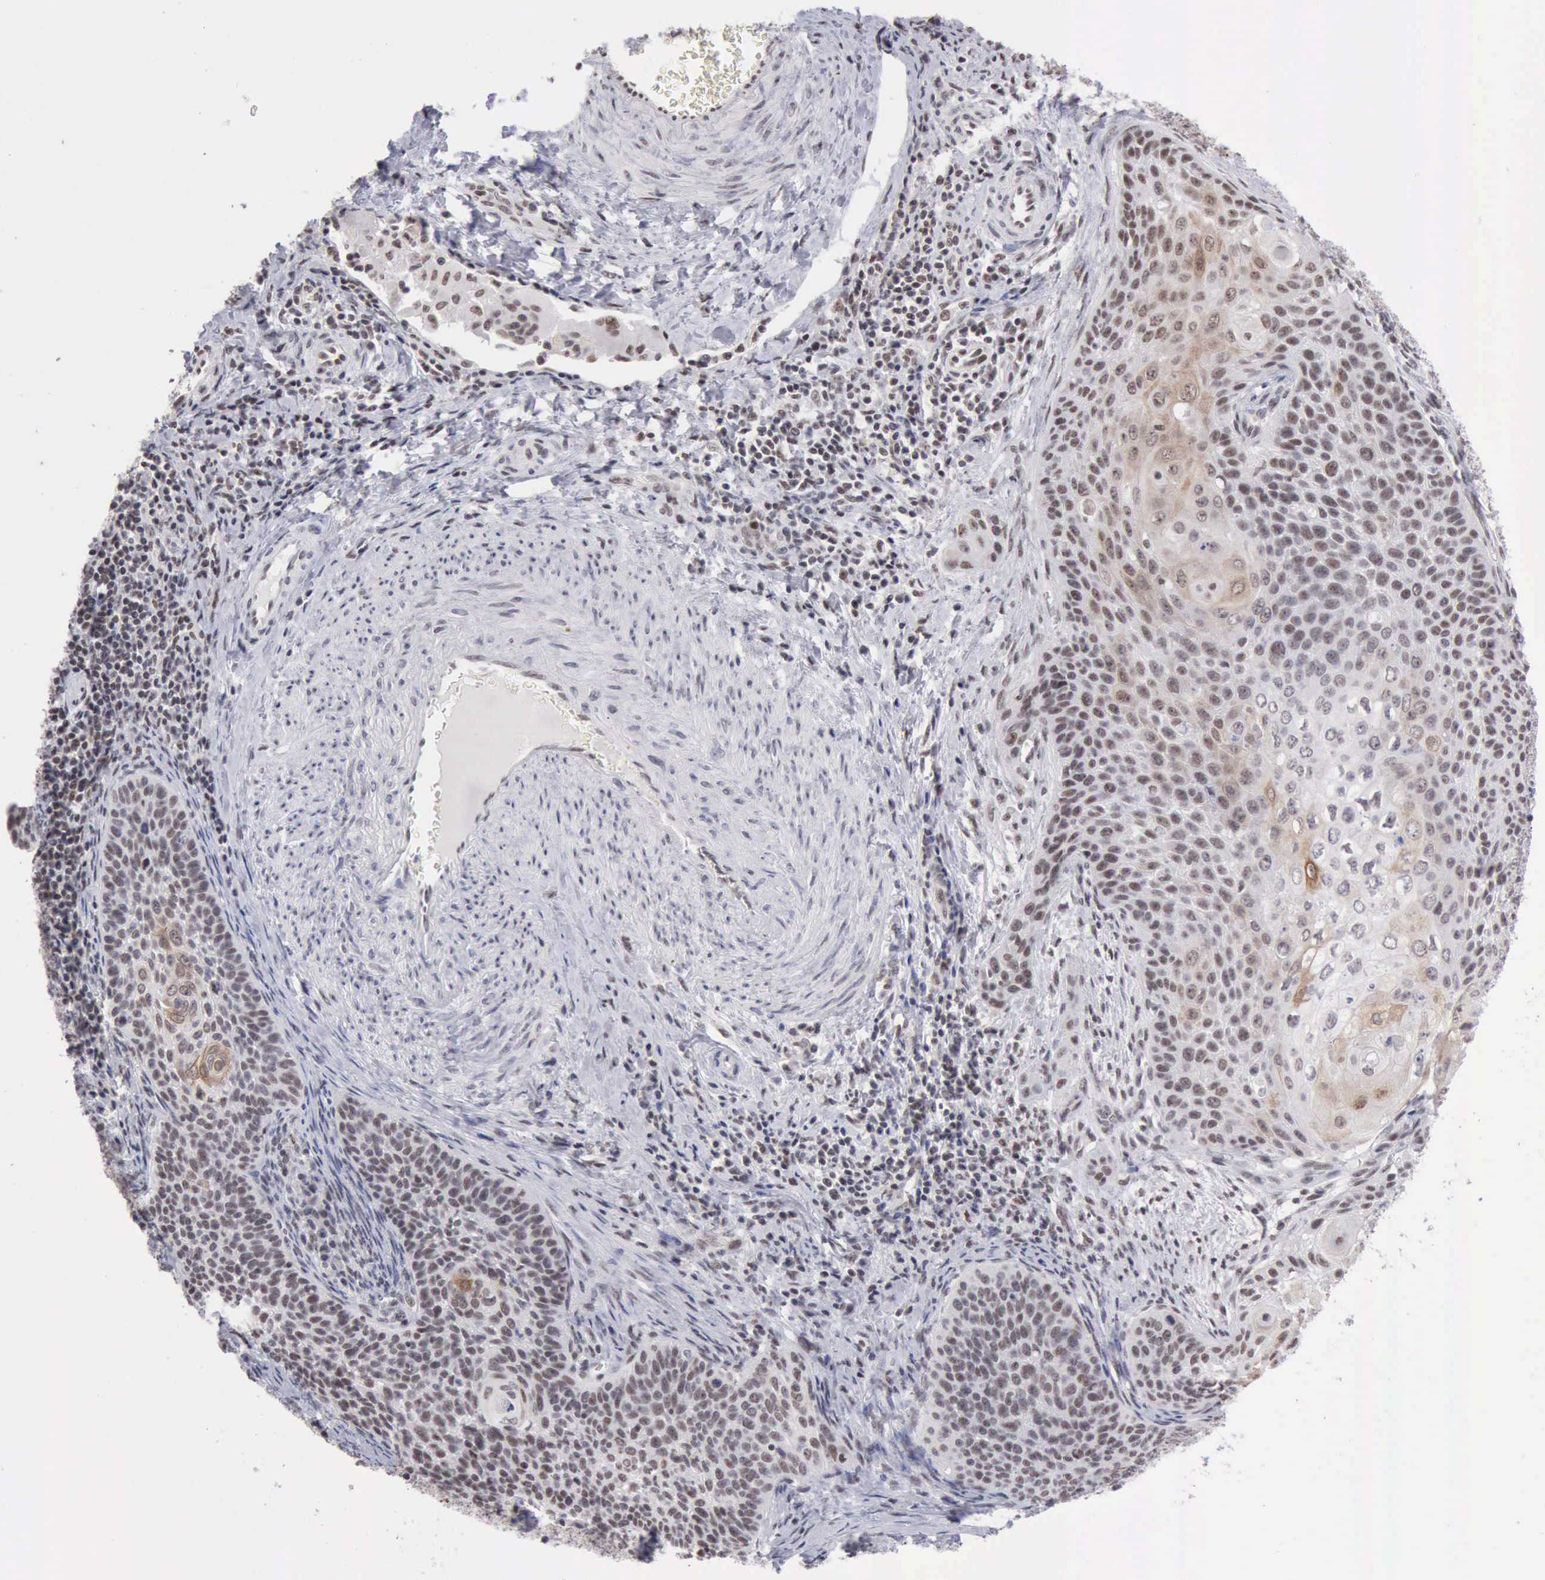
{"staining": {"intensity": "weak", "quantity": "25%-75%", "location": "nuclear"}, "tissue": "cervical cancer", "cell_type": "Tumor cells", "image_type": "cancer", "snomed": [{"axis": "morphology", "description": "Squamous cell carcinoma, NOS"}, {"axis": "topography", "description": "Cervix"}], "caption": "This image shows cervical squamous cell carcinoma stained with IHC to label a protein in brown. The nuclear of tumor cells show weak positivity for the protein. Nuclei are counter-stained blue.", "gene": "TAF1", "patient": {"sex": "female", "age": 33}}